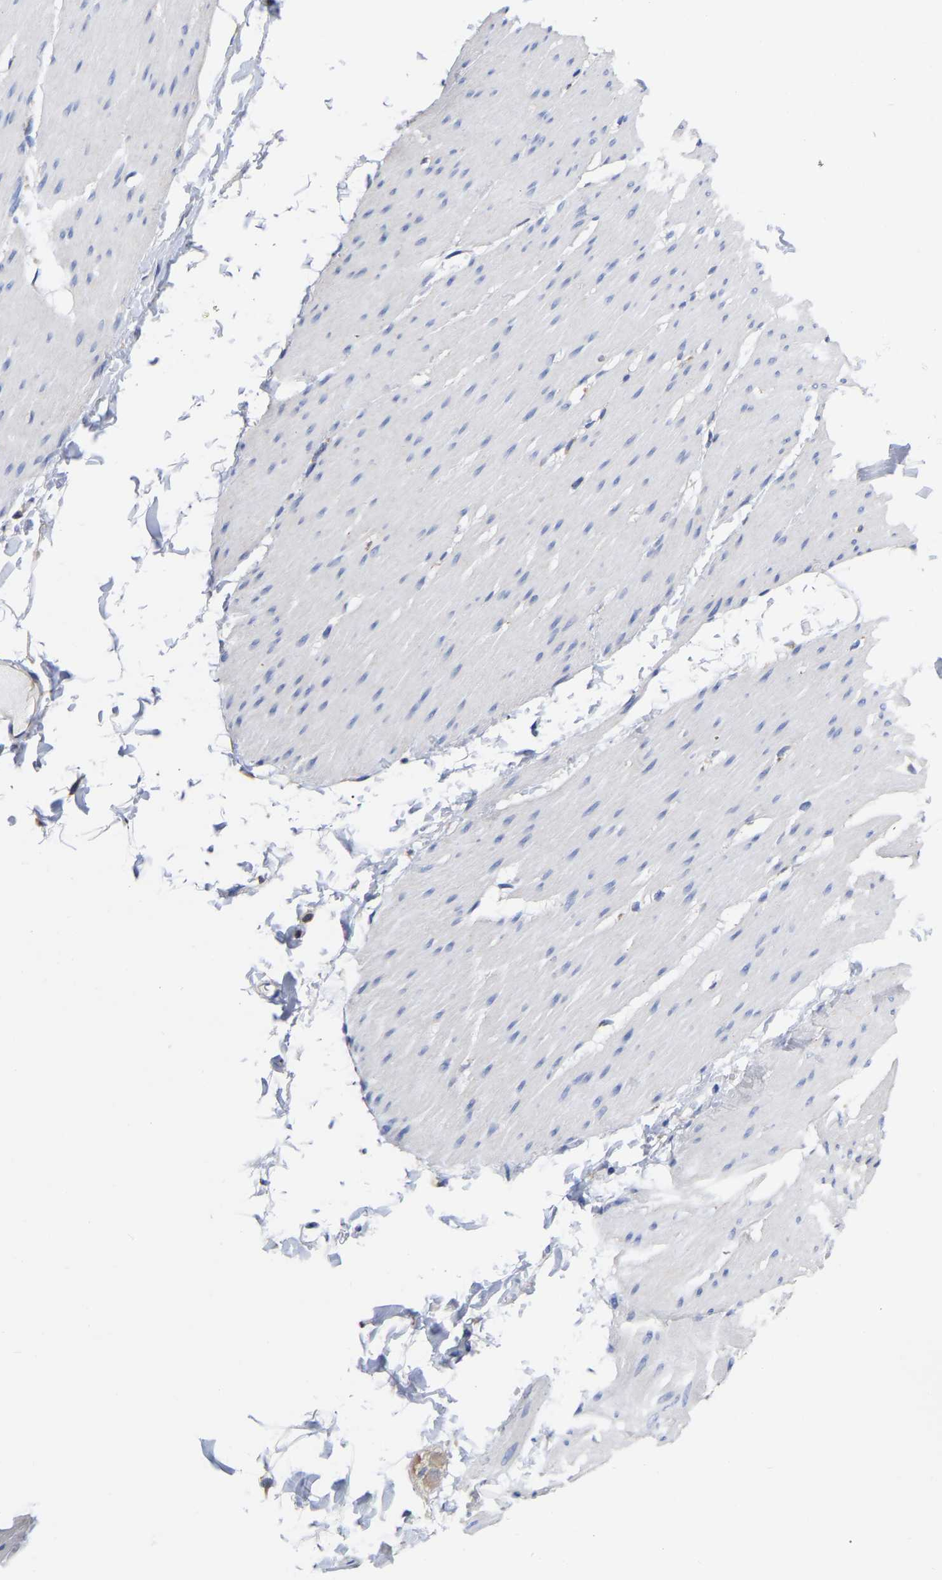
{"staining": {"intensity": "negative", "quantity": "none", "location": "none"}, "tissue": "smooth muscle", "cell_type": "Smooth muscle cells", "image_type": "normal", "snomed": [{"axis": "morphology", "description": "Normal tissue, NOS"}, {"axis": "topography", "description": "Smooth muscle"}, {"axis": "topography", "description": "Colon"}], "caption": "This image is of normal smooth muscle stained with IHC to label a protein in brown with the nuclei are counter-stained blue. There is no staining in smooth muscle cells. (DAB (3,3'-diaminobenzidine) immunohistochemistry (IHC) visualized using brightfield microscopy, high magnification).", "gene": "CFAP298", "patient": {"sex": "male", "age": 67}}